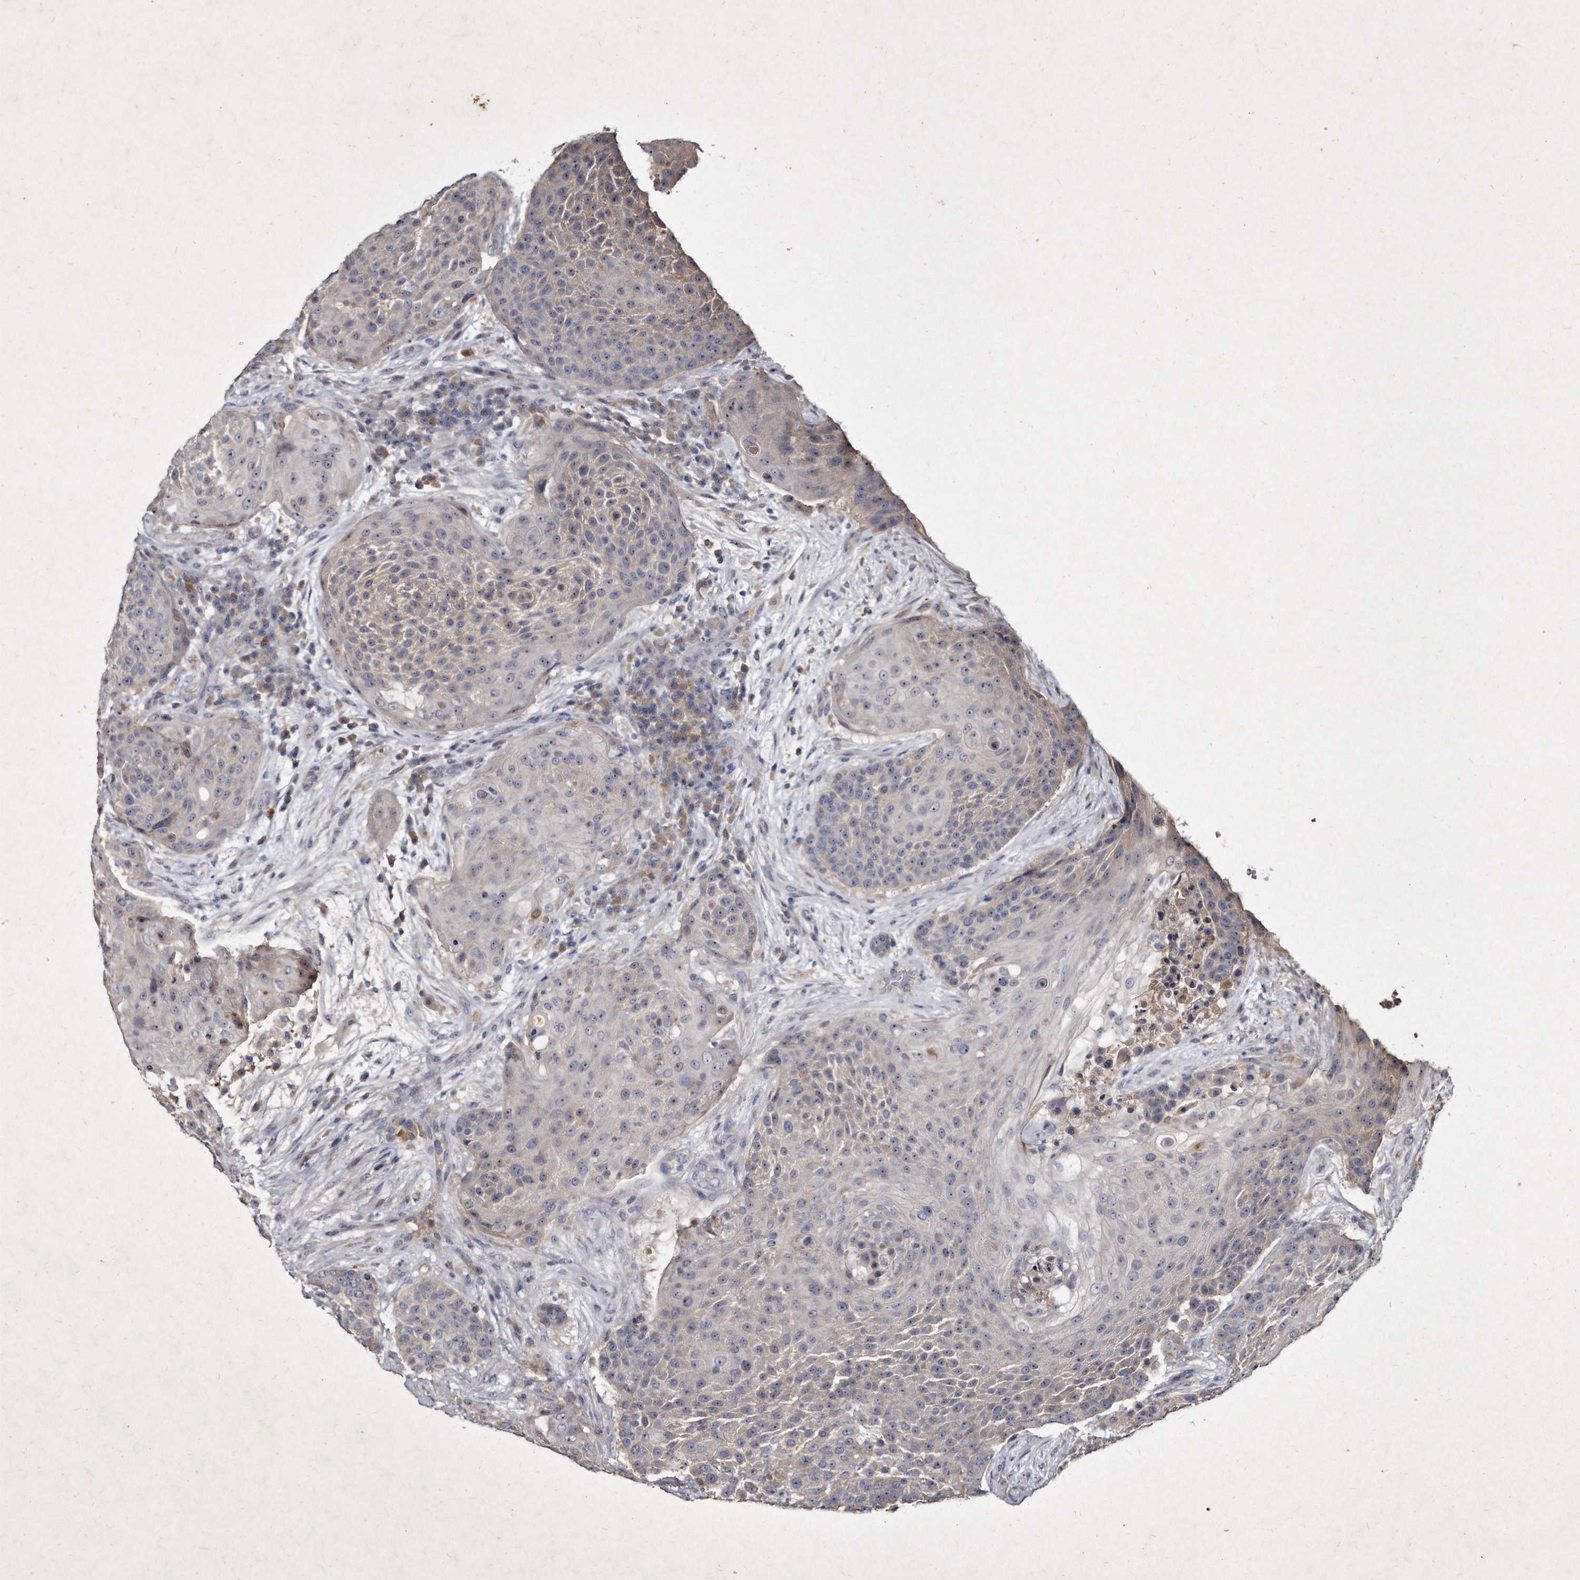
{"staining": {"intensity": "weak", "quantity": "<25%", "location": "cytoplasmic/membranous"}, "tissue": "urothelial cancer", "cell_type": "Tumor cells", "image_type": "cancer", "snomed": [{"axis": "morphology", "description": "Urothelial carcinoma, High grade"}, {"axis": "topography", "description": "Urinary bladder"}], "caption": "High-grade urothelial carcinoma was stained to show a protein in brown. There is no significant staining in tumor cells. (DAB IHC with hematoxylin counter stain).", "gene": "KLHDC3", "patient": {"sex": "female", "age": 63}}